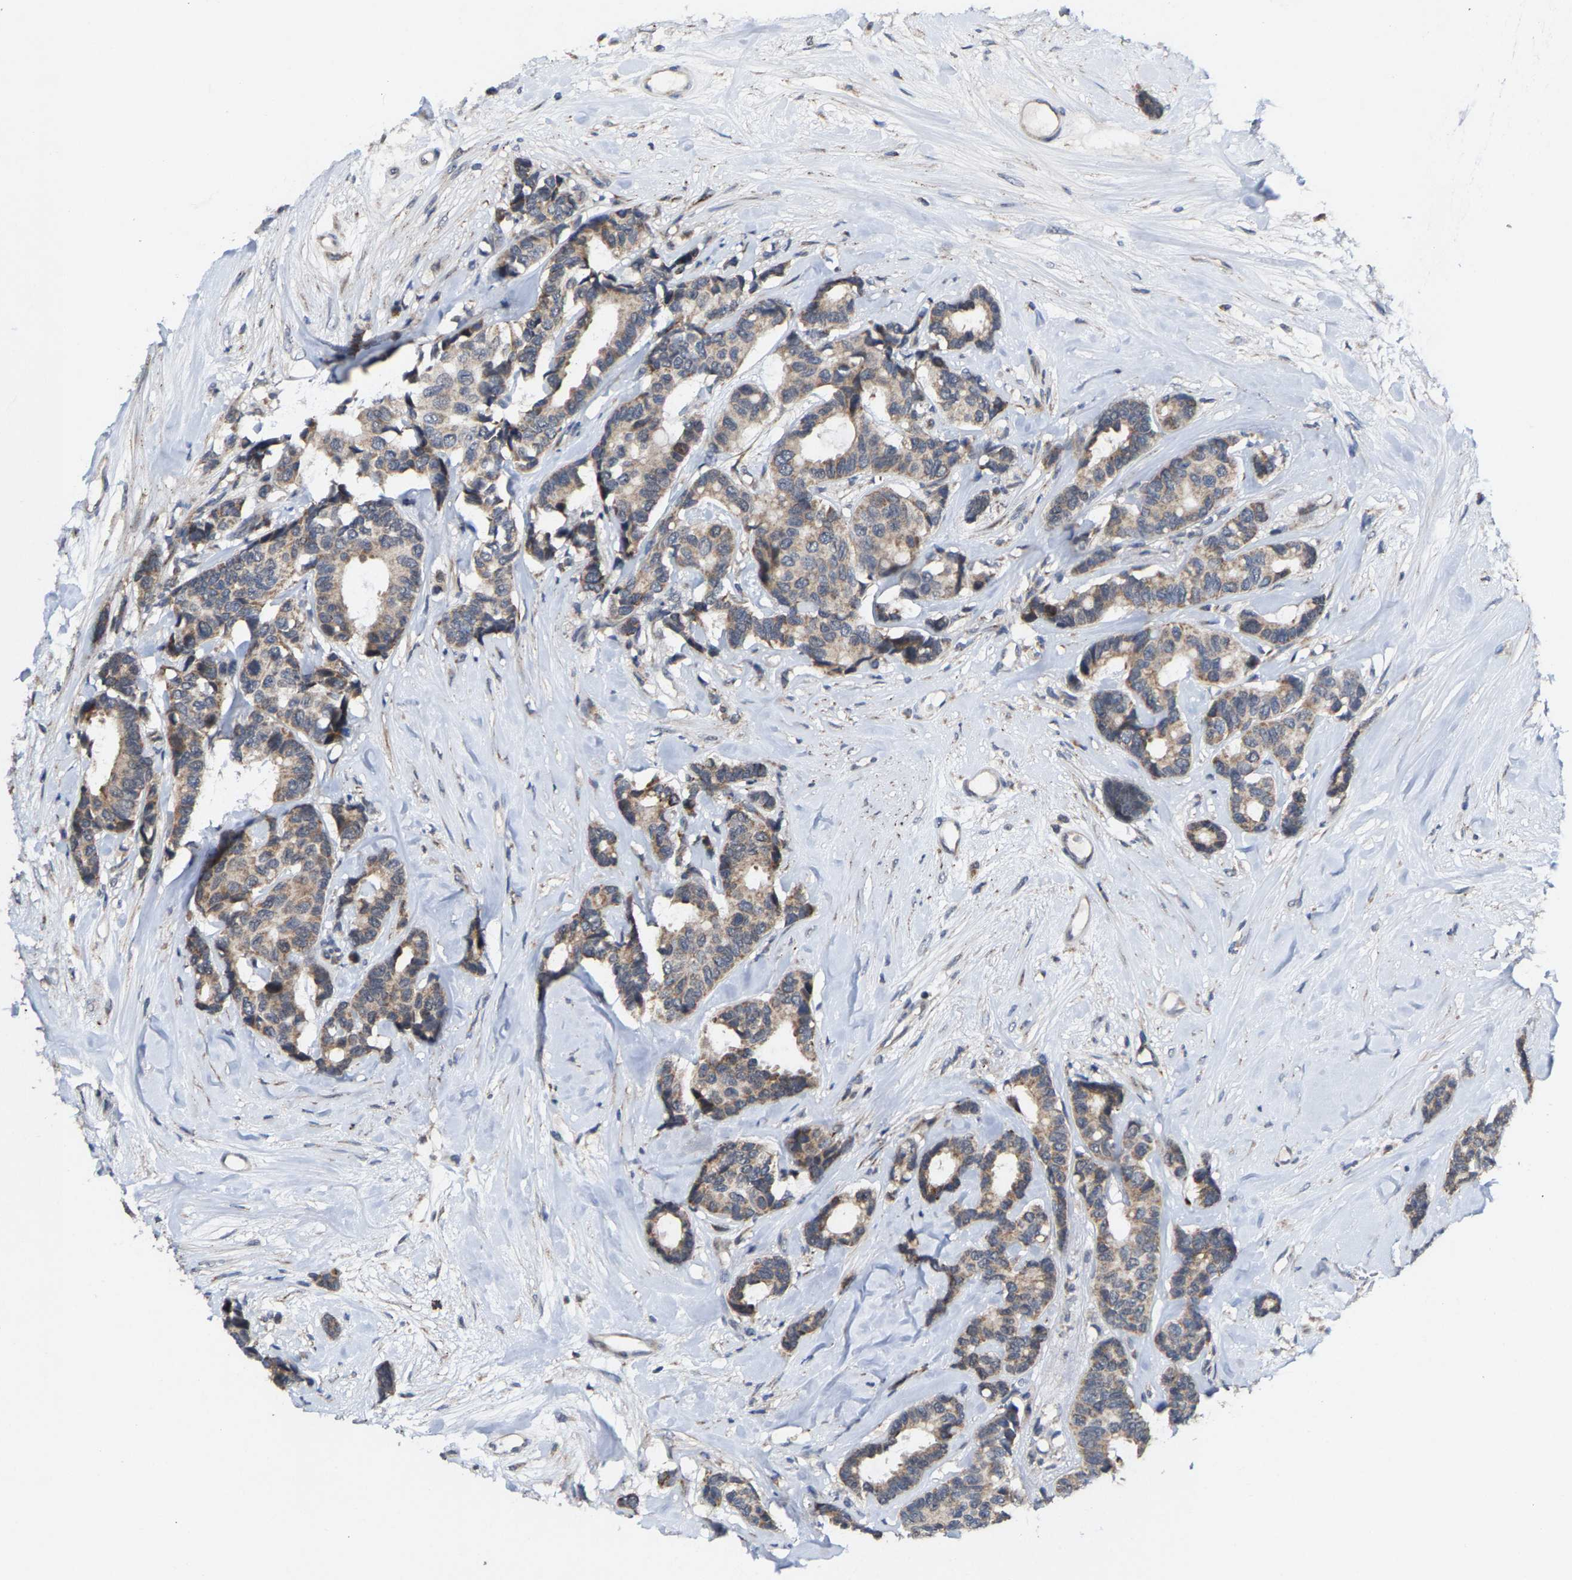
{"staining": {"intensity": "weak", "quantity": ">75%", "location": "cytoplasmic/membranous"}, "tissue": "breast cancer", "cell_type": "Tumor cells", "image_type": "cancer", "snomed": [{"axis": "morphology", "description": "Duct carcinoma"}, {"axis": "topography", "description": "Breast"}], "caption": "Immunohistochemistry image of human breast invasive ductal carcinoma stained for a protein (brown), which exhibits low levels of weak cytoplasmic/membranous positivity in about >75% of tumor cells.", "gene": "TDRKH", "patient": {"sex": "female", "age": 87}}